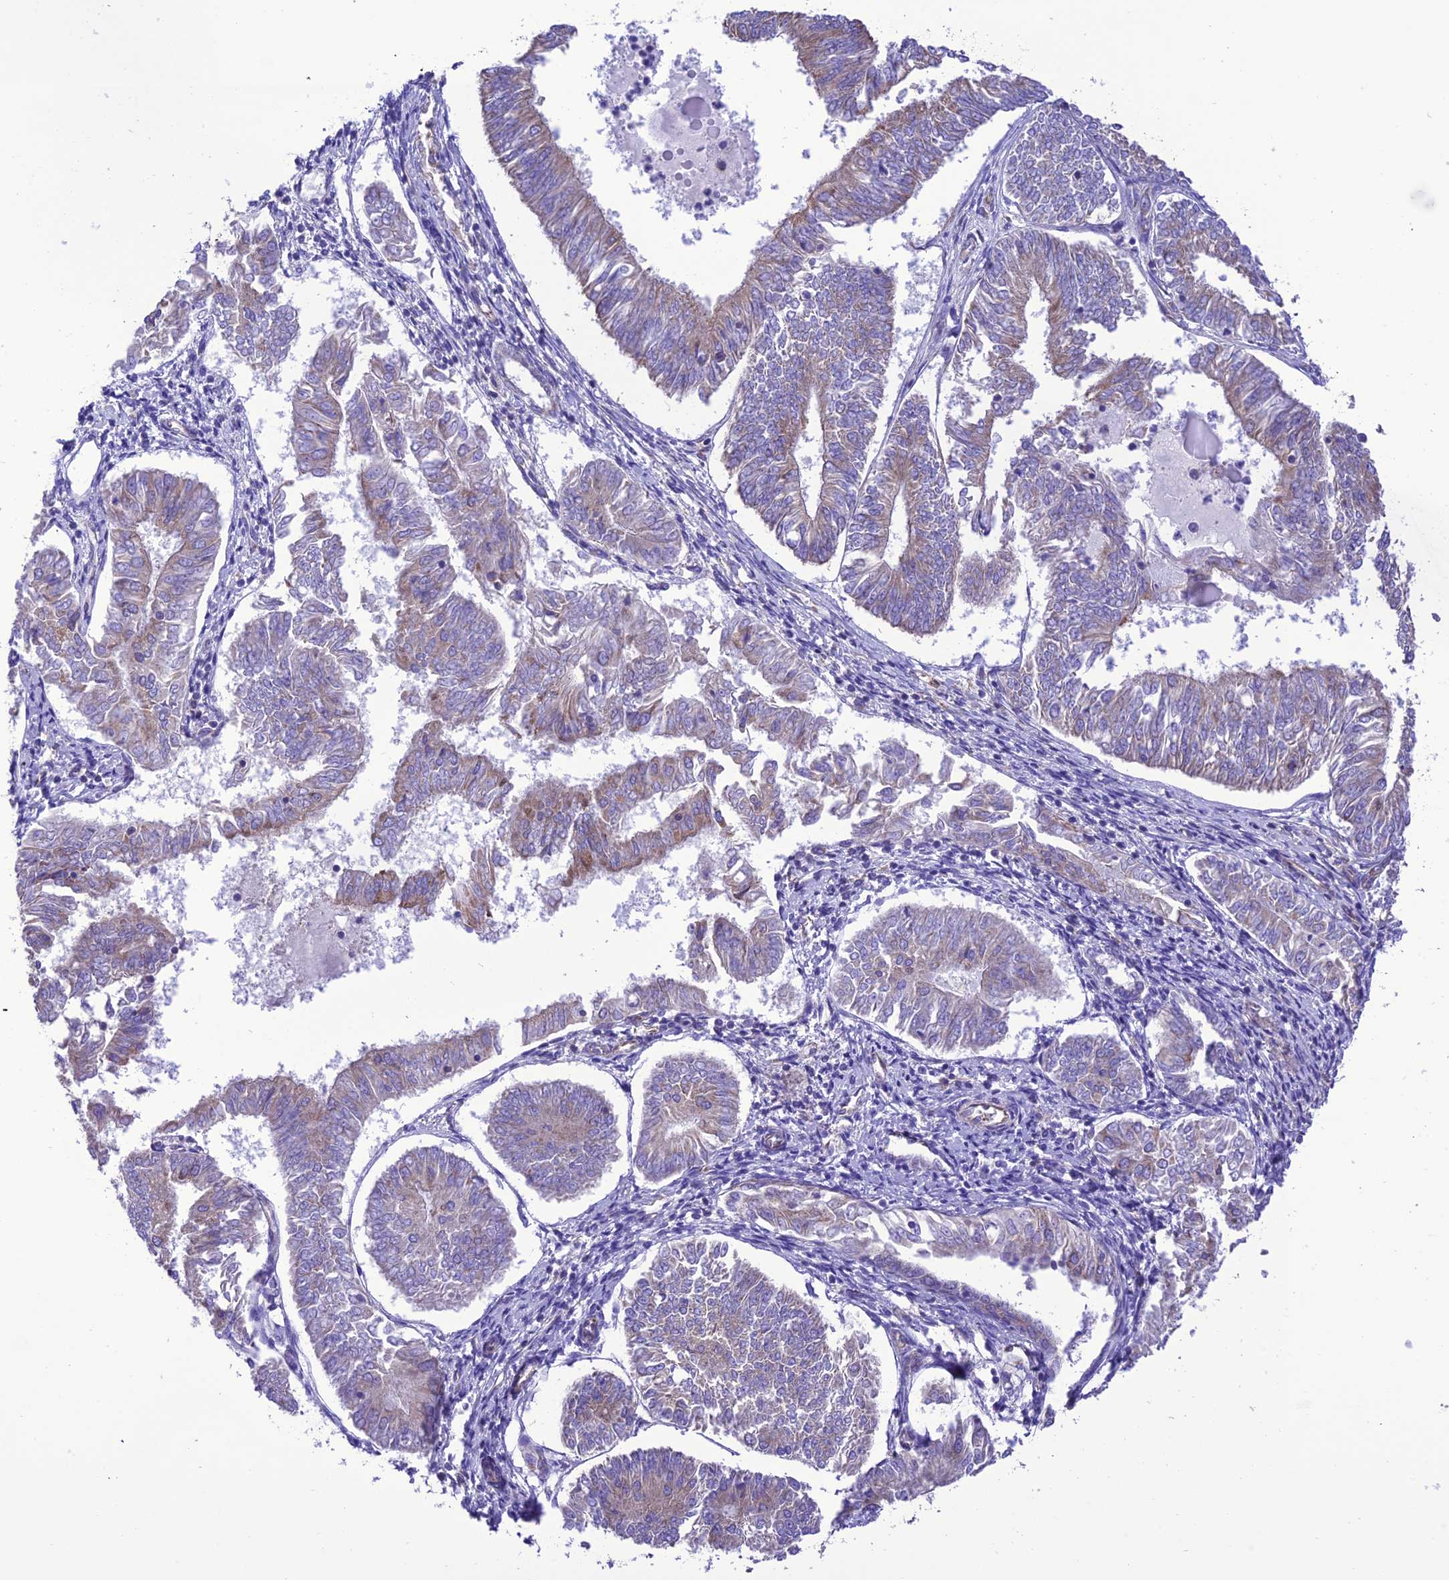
{"staining": {"intensity": "weak", "quantity": "25%-75%", "location": "cytoplasmic/membranous"}, "tissue": "endometrial cancer", "cell_type": "Tumor cells", "image_type": "cancer", "snomed": [{"axis": "morphology", "description": "Adenocarcinoma, NOS"}, {"axis": "topography", "description": "Endometrium"}], "caption": "IHC (DAB) staining of adenocarcinoma (endometrial) displays weak cytoplasmic/membranous protein positivity in about 25%-75% of tumor cells.", "gene": "MAP3K12", "patient": {"sex": "female", "age": 58}}